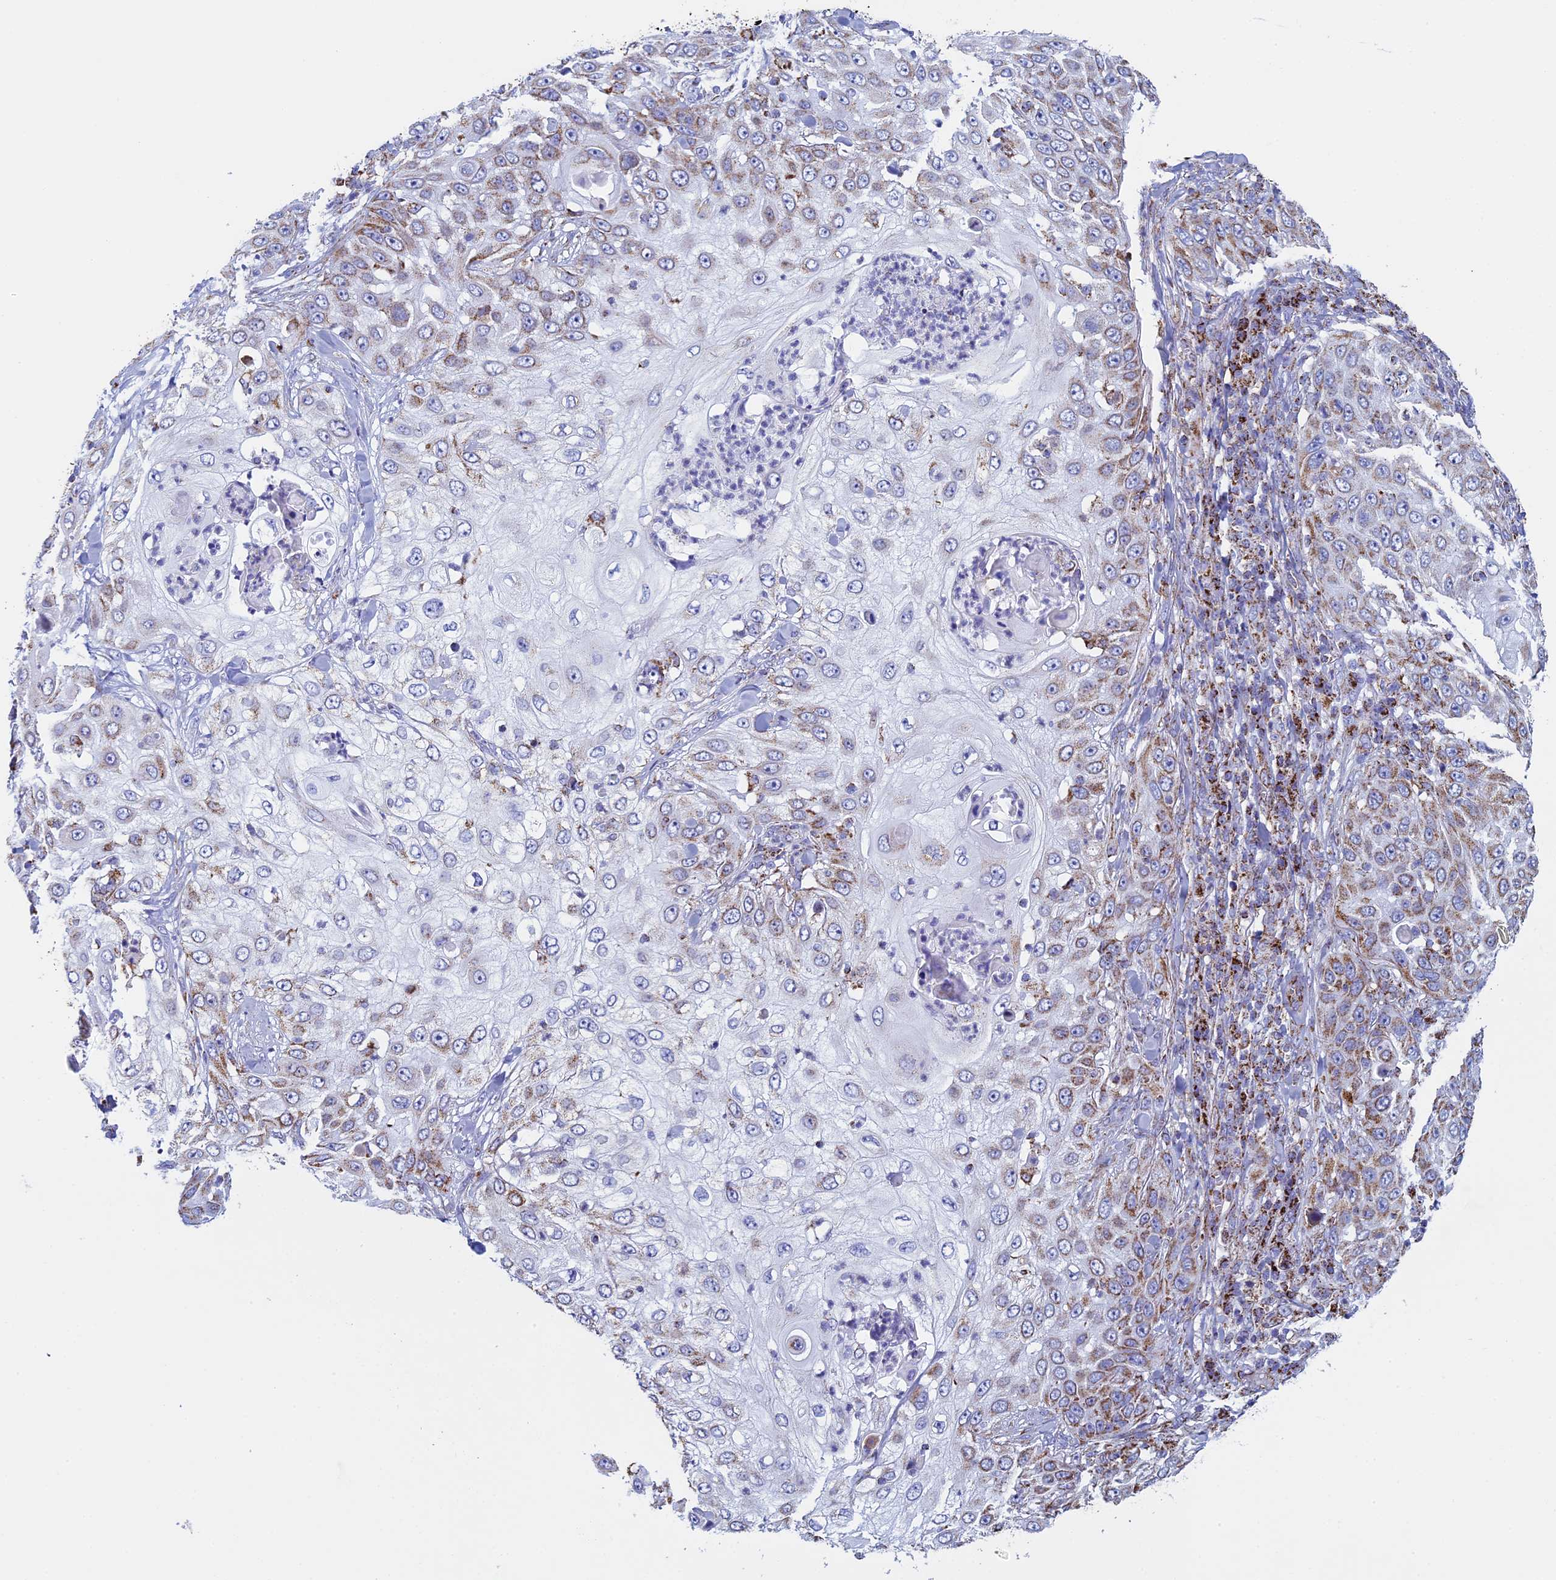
{"staining": {"intensity": "moderate", "quantity": "25%-75%", "location": "cytoplasmic/membranous"}, "tissue": "skin cancer", "cell_type": "Tumor cells", "image_type": "cancer", "snomed": [{"axis": "morphology", "description": "Squamous cell carcinoma, NOS"}, {"axis": "topography", "description": "Skin"}], "caption": "Protein staining reveals moderate cytoplasmic/membranous positivity in about 25%-75% of tumor cells in skin squamous cell carcinoma.", "gene": "UQCRFS1", "patient": {"sex": "female", "age": 44}}